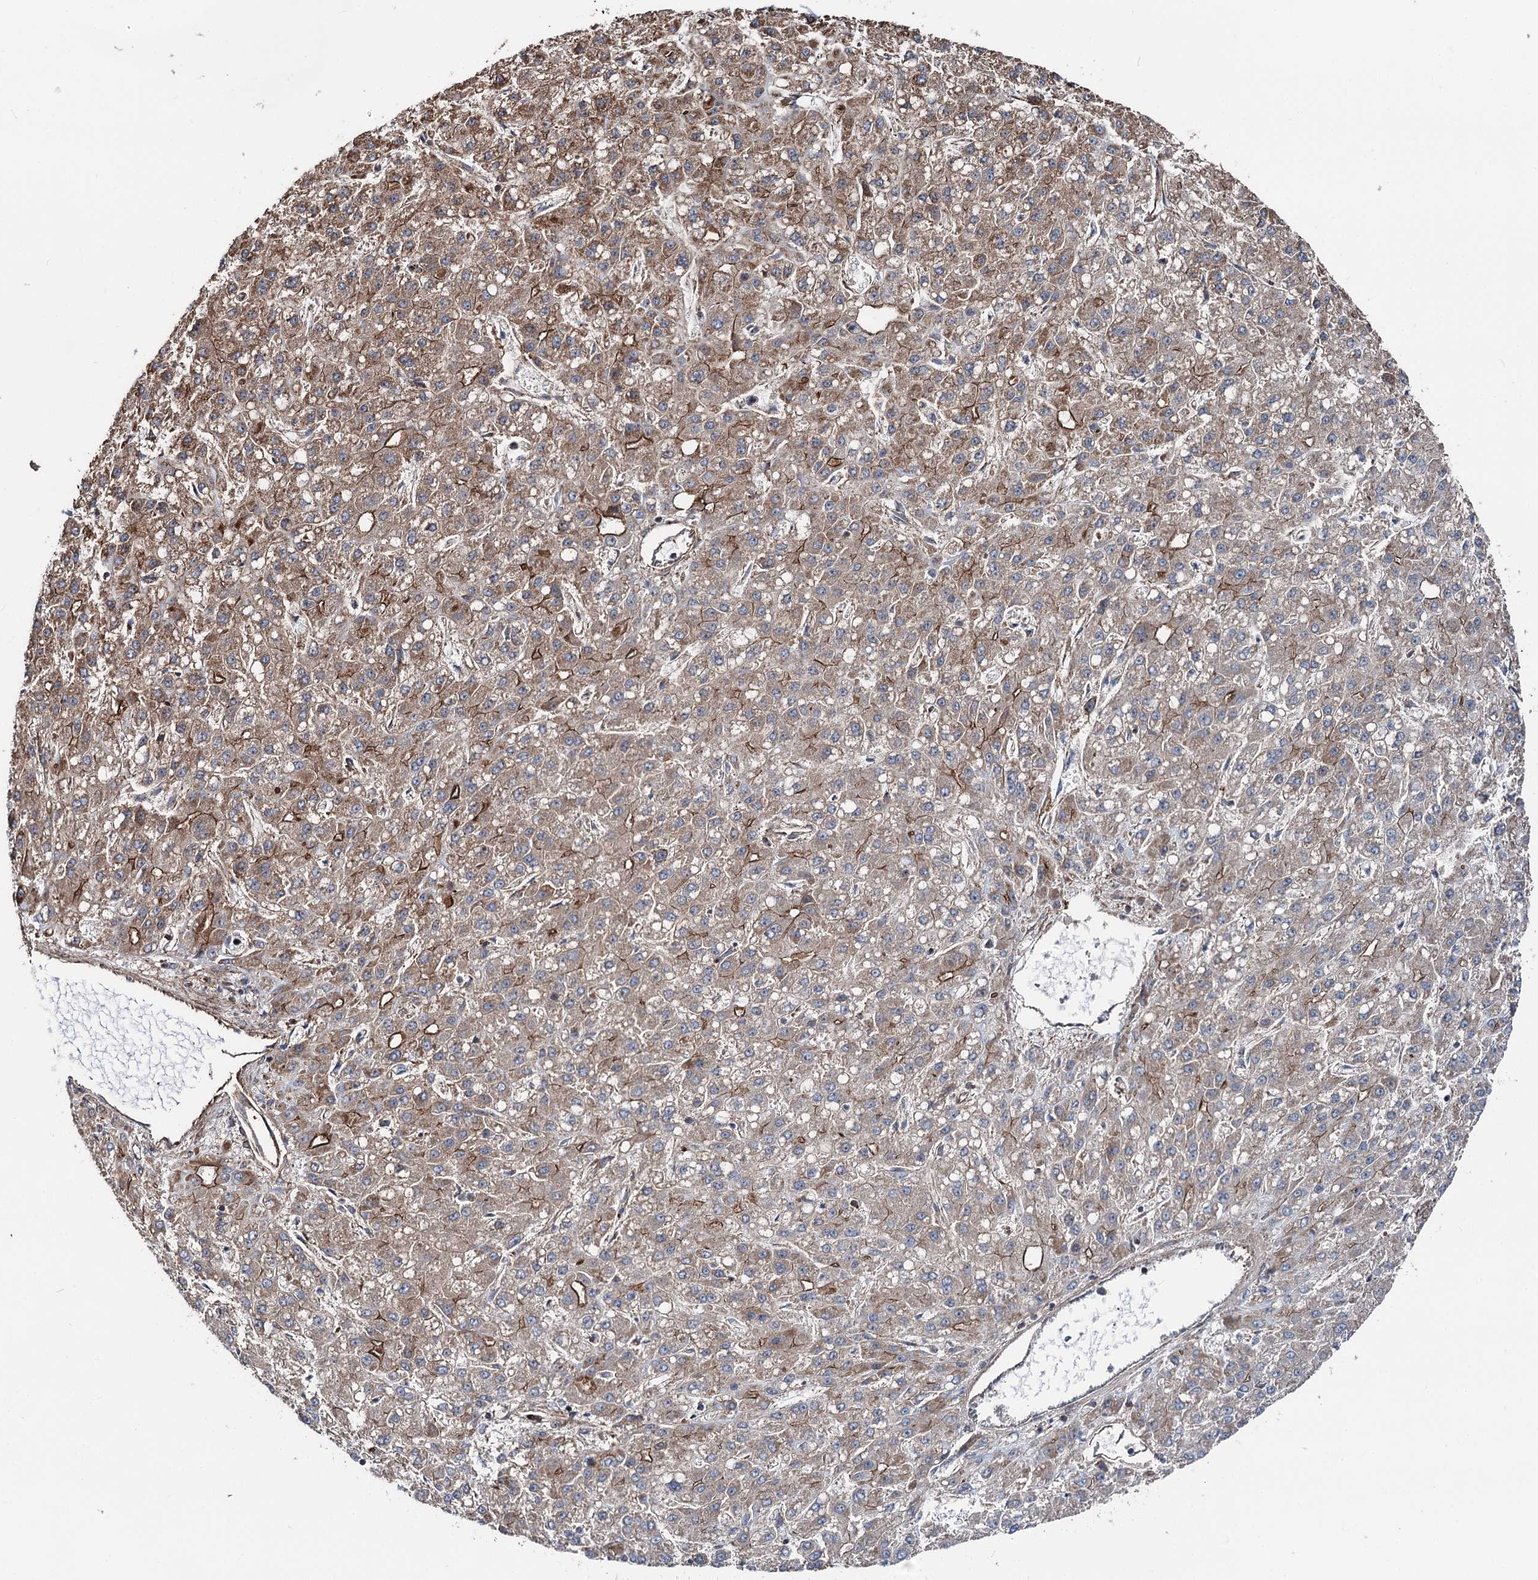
{"staining": {"intensity": "moderate", "quantity": ">75%", "location": "cytoplasmic/membranous"}, "tissue": "liver cancer", "cell_type": "Tumor cells", "image_type": "cancer", "snomed": [{"axis": "morphology", "description": "Carcinoma, Hepatocellular, NOS"}, {"axis": "topography", "description": "Liver"}], "caption": "Protein expression analysis of human liver cancer reveals moderate cytoplasmic/membranous expression in about >75% of tumor cells.", "gene": "ITFG2", "patient": {"sex": "male", "age": 67}}